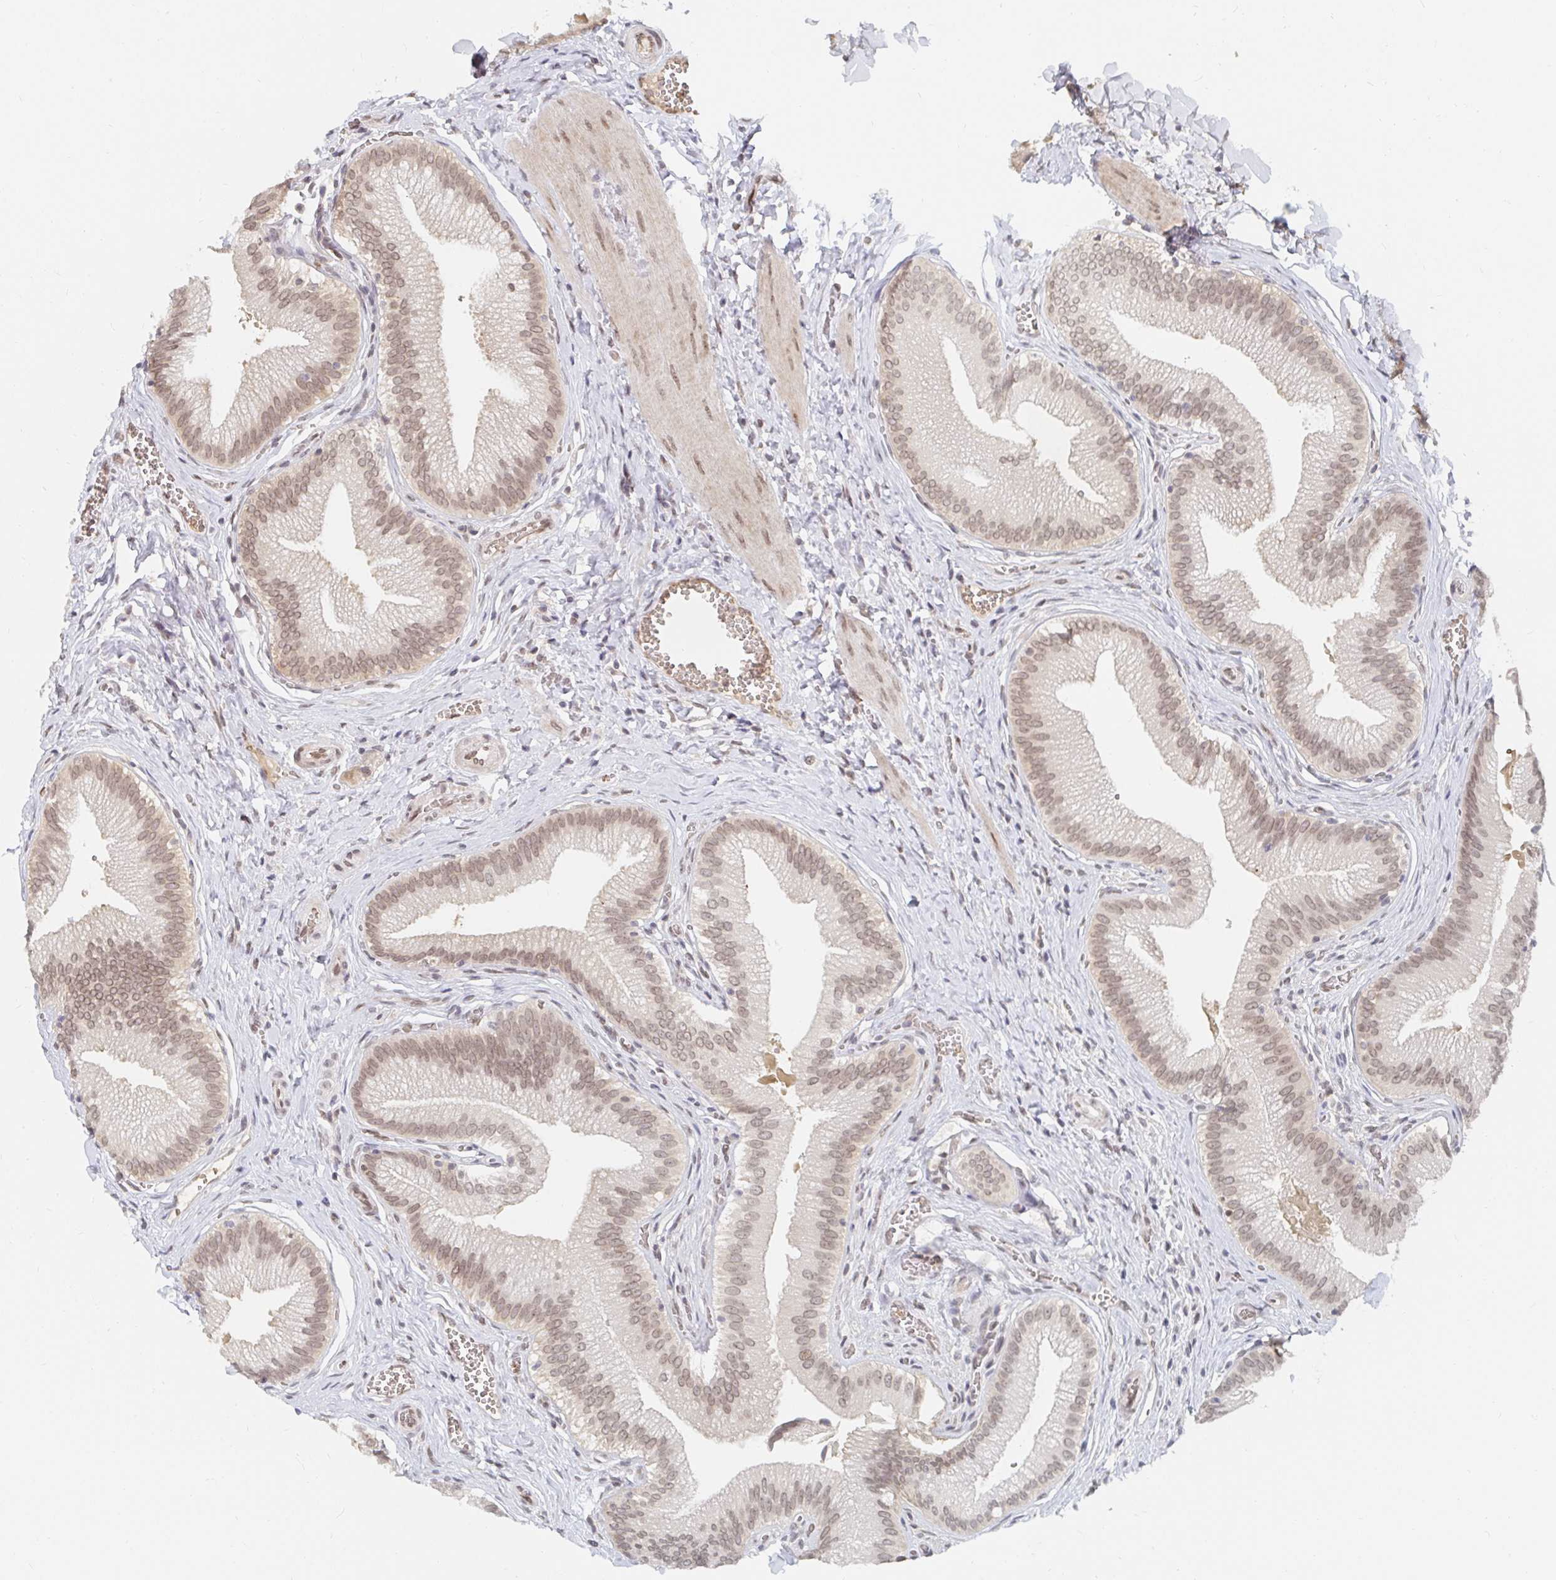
{"staining": {"intensity": "weak", "quantity": ">75%", "location": "nuclear"}, "tissue": "gallbladder", "cell_type": "Glandular cells", "image_type": "normal", "snomed": [{"axis": "morphology", "description": "Normal tissue, NOS"}, {"axis": "topography", "description": "Gallbladder"}], "caption": "A brown stain highlights weak nuclear positivity of a protein in glandular cells of normal gallbladder. Immunohistochemistry stains the protein in brown and the nuclei are stained blue.", "gene": "CHD2", "patient": {"sex": "male", "age": 17}}